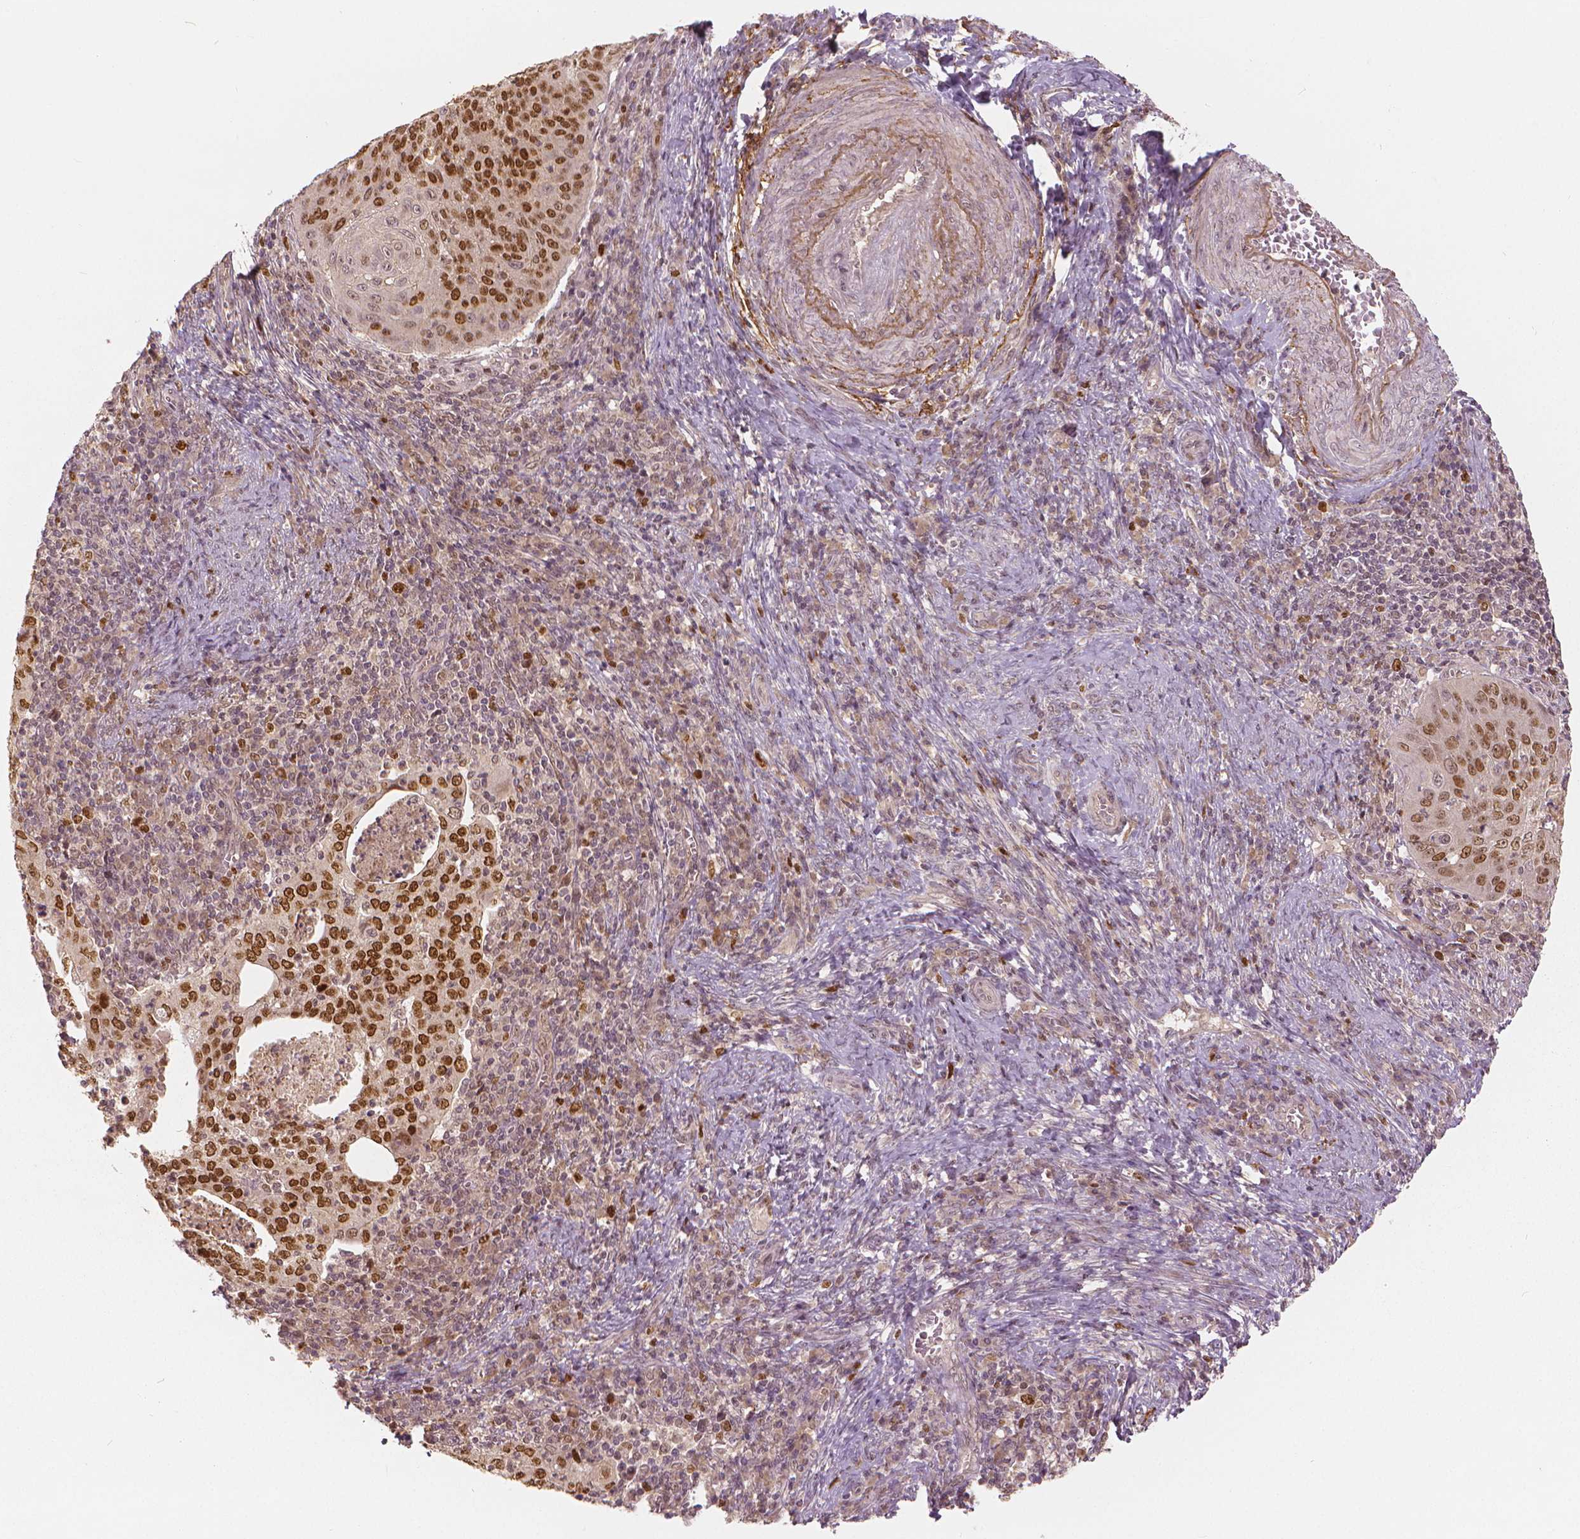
{"staining": {"intensity": "moderate", "quantity": ">75%", "location": "nuclear"}, "tissue": "cervical cancer", "cell_type": "Tumor cells", "image_type": "cancer", "snomed": [{"axis": "morphology", "description": "Squamous cell carcinoma, NOS"}, {"axis": "topography", "description": "Cervix"}], "caption": "Protein analysis of cervical squamous cell carcinoma tissue demonstrates moderate nuclear staining in approximately >75% of tumor cells.", "gene": "NSD2", "patient": {"sex": "female", "age": 39}}